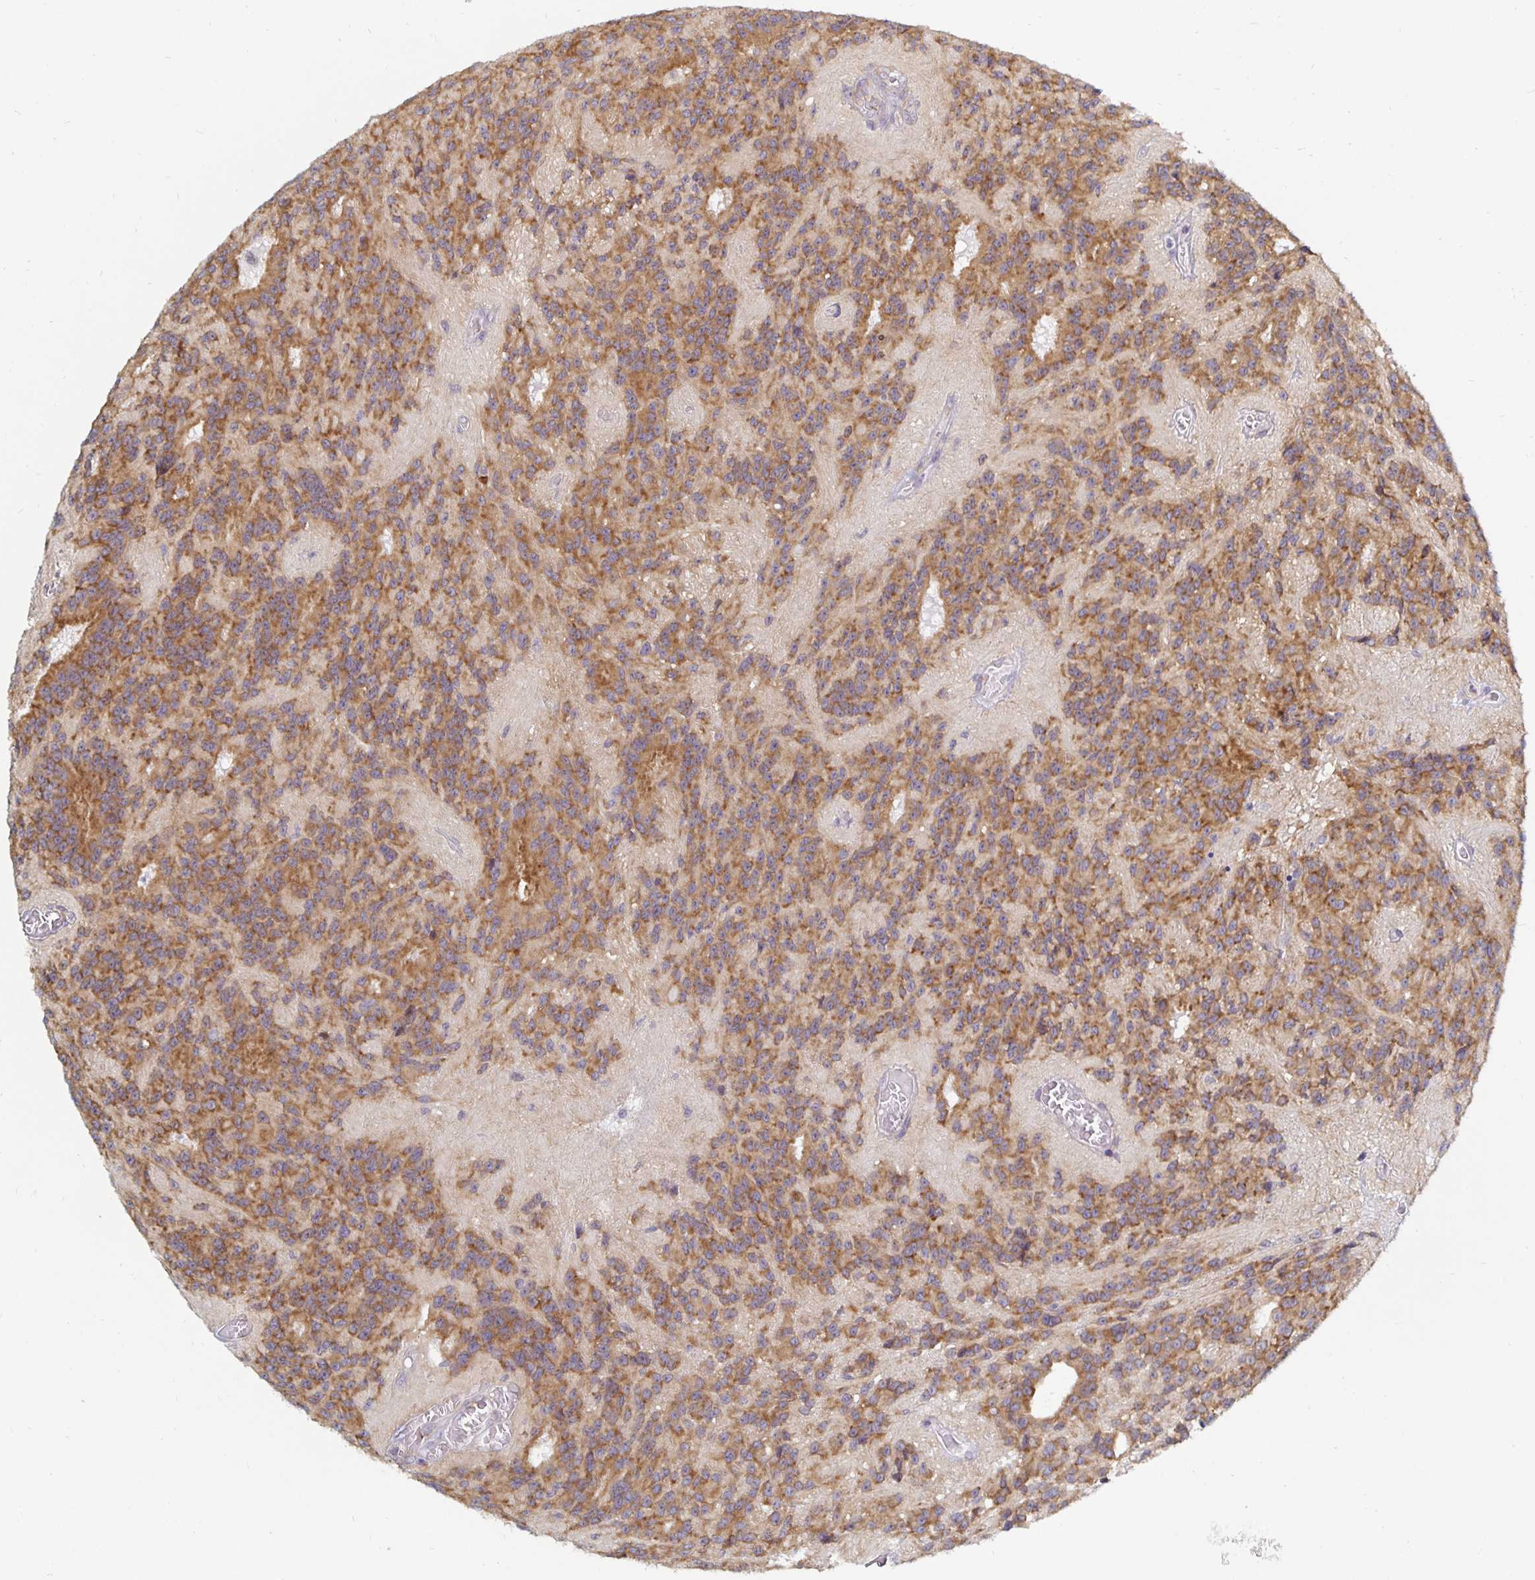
{"staining": {"intensity": "moderate", "quantity": ">75%", "location": "cytoplasmic/membranous"}, "tissue": "glioma", "cell_type": "Tumor cells", "image_type": "cancer", "snomed": [{"axis": "morphology", "description": "Glioma, malignant, Low grade"}, {"axis": "topography", "description": "Brain"}], "caption": "Glioma stained with IHC demonstrates moderate cytoplasmic/membranous positivity in approximately >75% of tumor cells.", "gene": "PDAP1", "patient": {"sex": "male", "age": 31}}